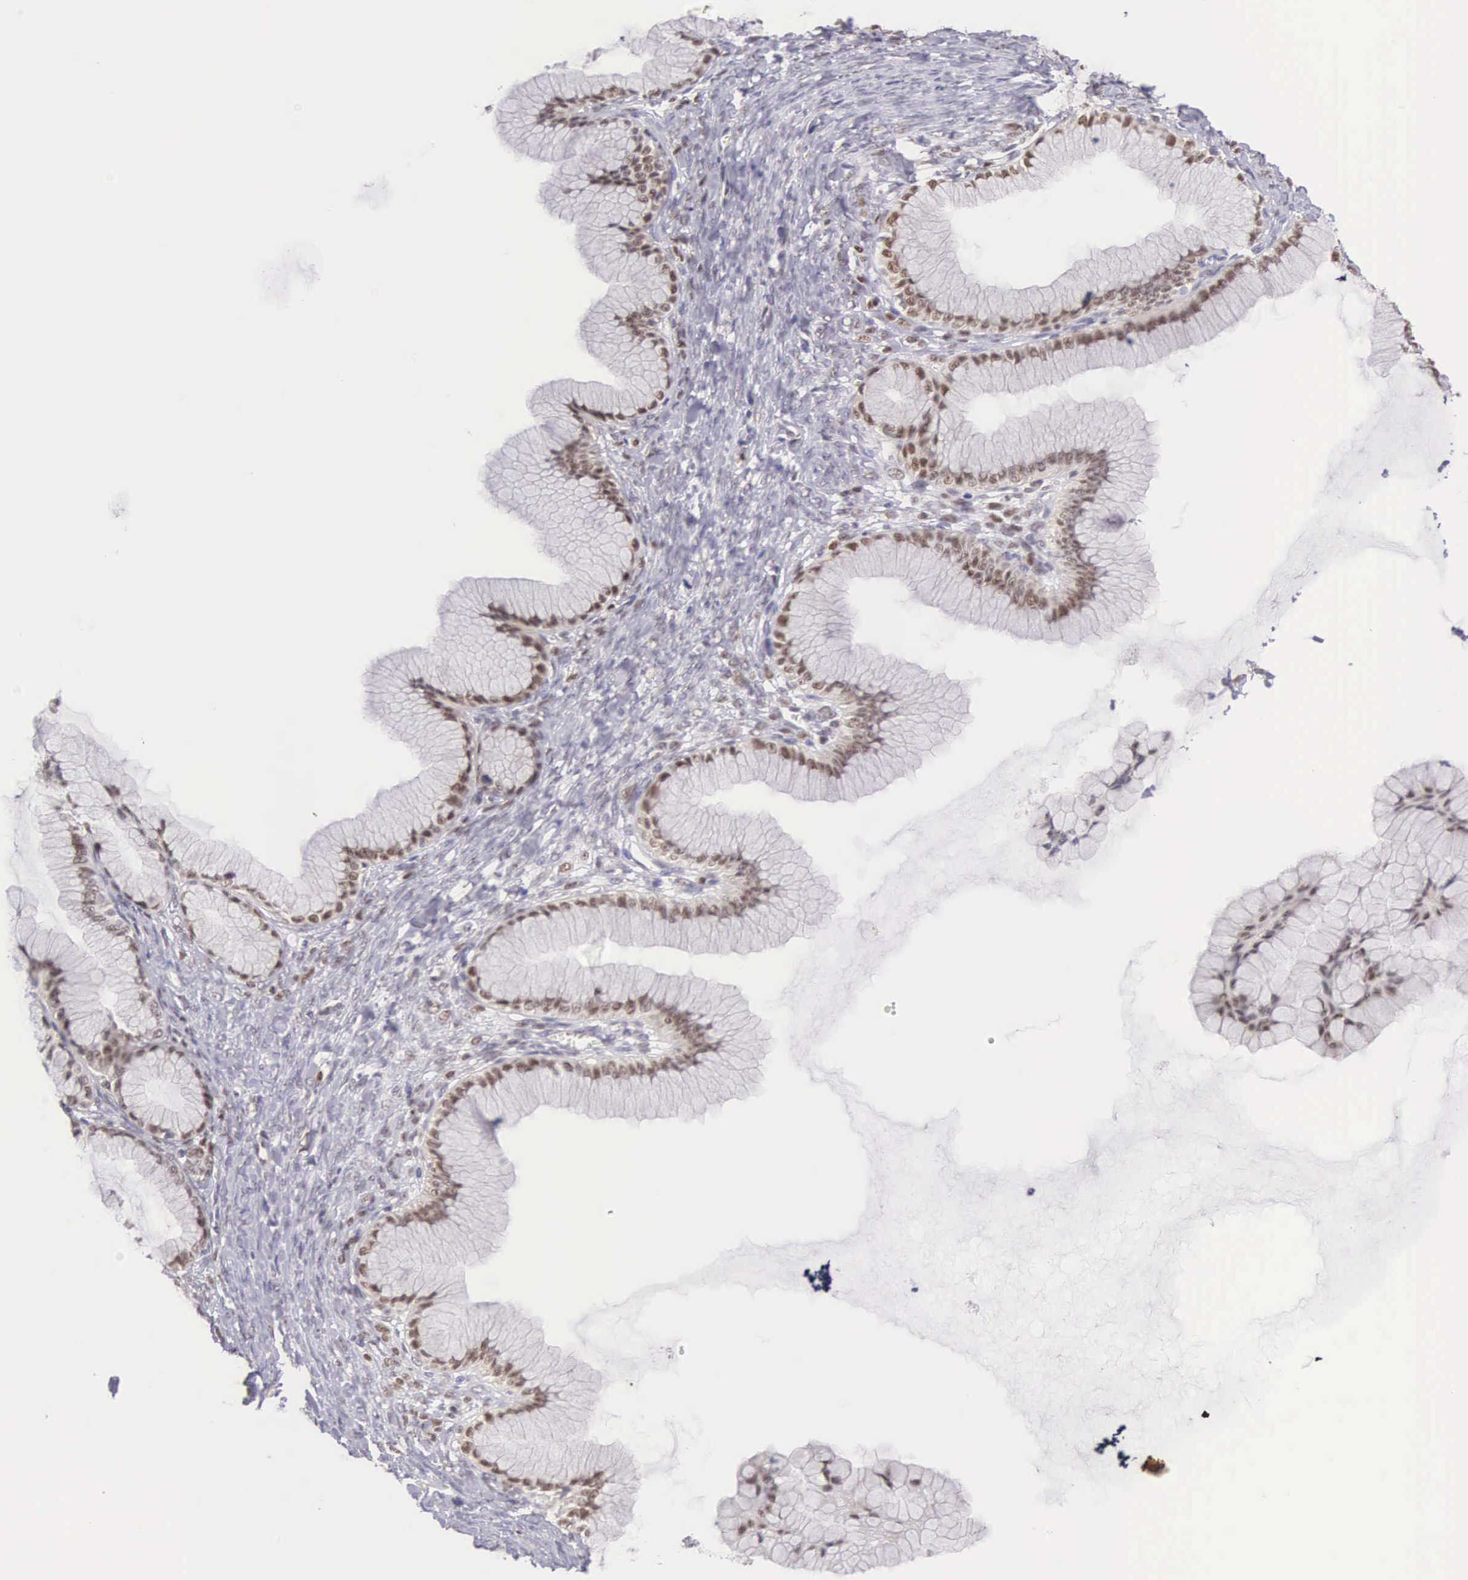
{"staining": {"intensity": "moderate", "quantity": ">75%", "location": "nuclear"}, "tissue": "ovarian cancer", "cell_type": "Tumor cells", "image_type": "cancer", "snomed": [{"axis": "morphology", "description": "Cystadenocarcinoma, mucinous, NOS"}, {"axis": "topography", "description": "Ovary"}], "caption": "The image reveals staining of mucinous cystadenocarcinoma (ovarian), revealing moderate nuclear protein expression (brown color) within tumor cells. Nuclei are stained in blue.", "gene": "GRK3", "patient": {"sex": "female", "age": 41}}